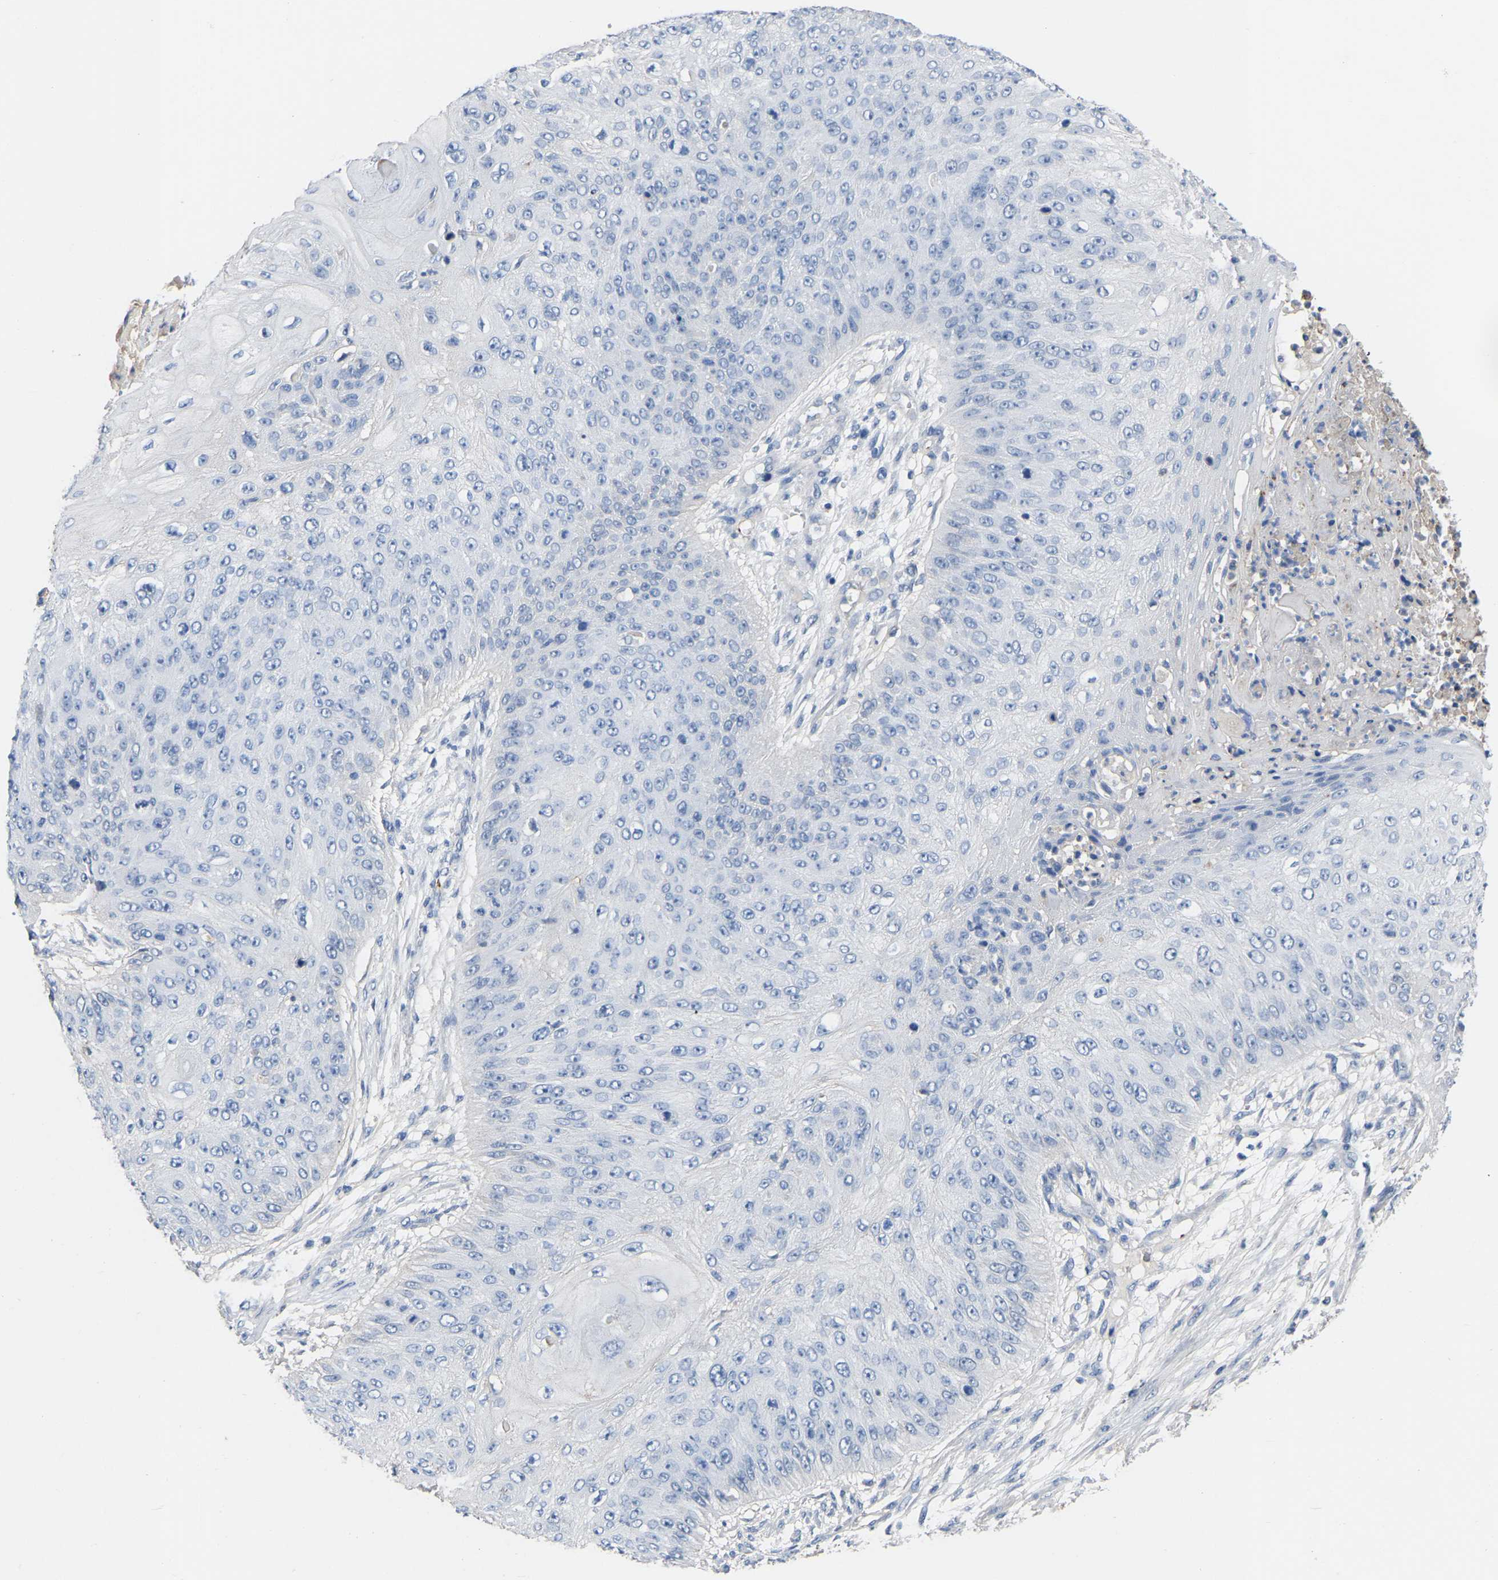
{"staining": {"intensity": "negative", "quantity": "none", "location": "none"}, "tissue": "skin cancer", "cell_type": "Tumor cells", "image_type": "cancer", "snomed": [{"axis": "morphology", "description": "Squamous cell carcinoma, NOS"}, {"axis": "topography", "description": "Skin"}], "caption": "A high-resolution image shows immunohistochemistry (IHC) staining of skin cancer, which exhibits no significant expression in tumor cells.", "gene": "ZNF449", "patient": {"sex": "female", "age": 80}}